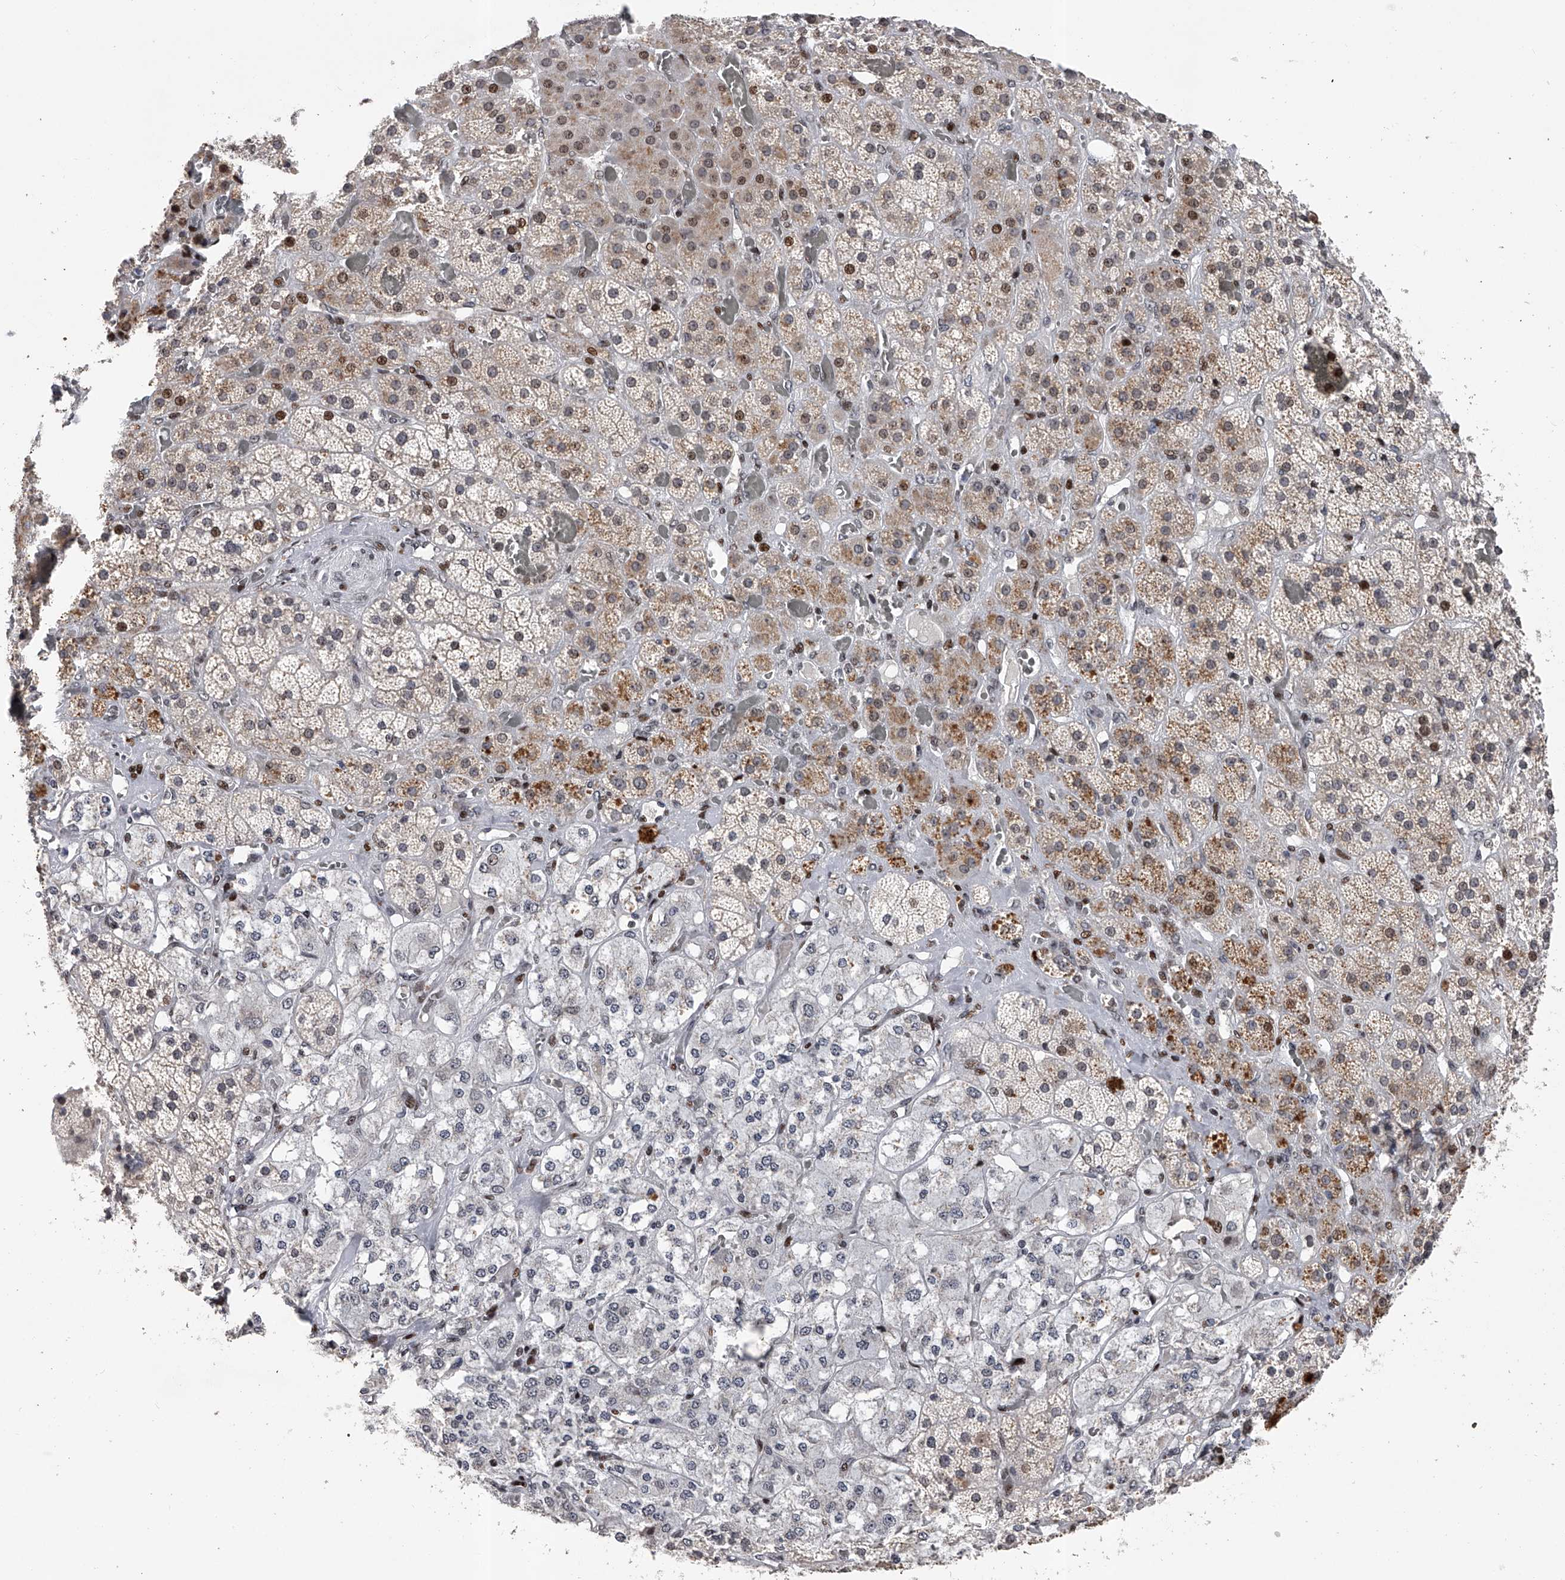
{"staining": {"intensity": "moderate", "quantity": "25%-75%", "location": "cytoplasmic/membranous,nuclear"}, "tissue": "adrenal gland", "cell_type": "Glandular cells", "image_type": "normal", "snomed": [{"axis": "morphology", "description": "Normal tissue, NOS"}, {"axis": "topography", "description": "Adrenal gland"}], "caption": "This photomicrograph exhibits IHC staining of normal adrenal gland, with medium moderate cytoplasmic/membranous,nuclear staining in about 25%-75% of glandular cells.", "gene": "RWDD2A", "patient": {"sex": "male", "age": 57}}